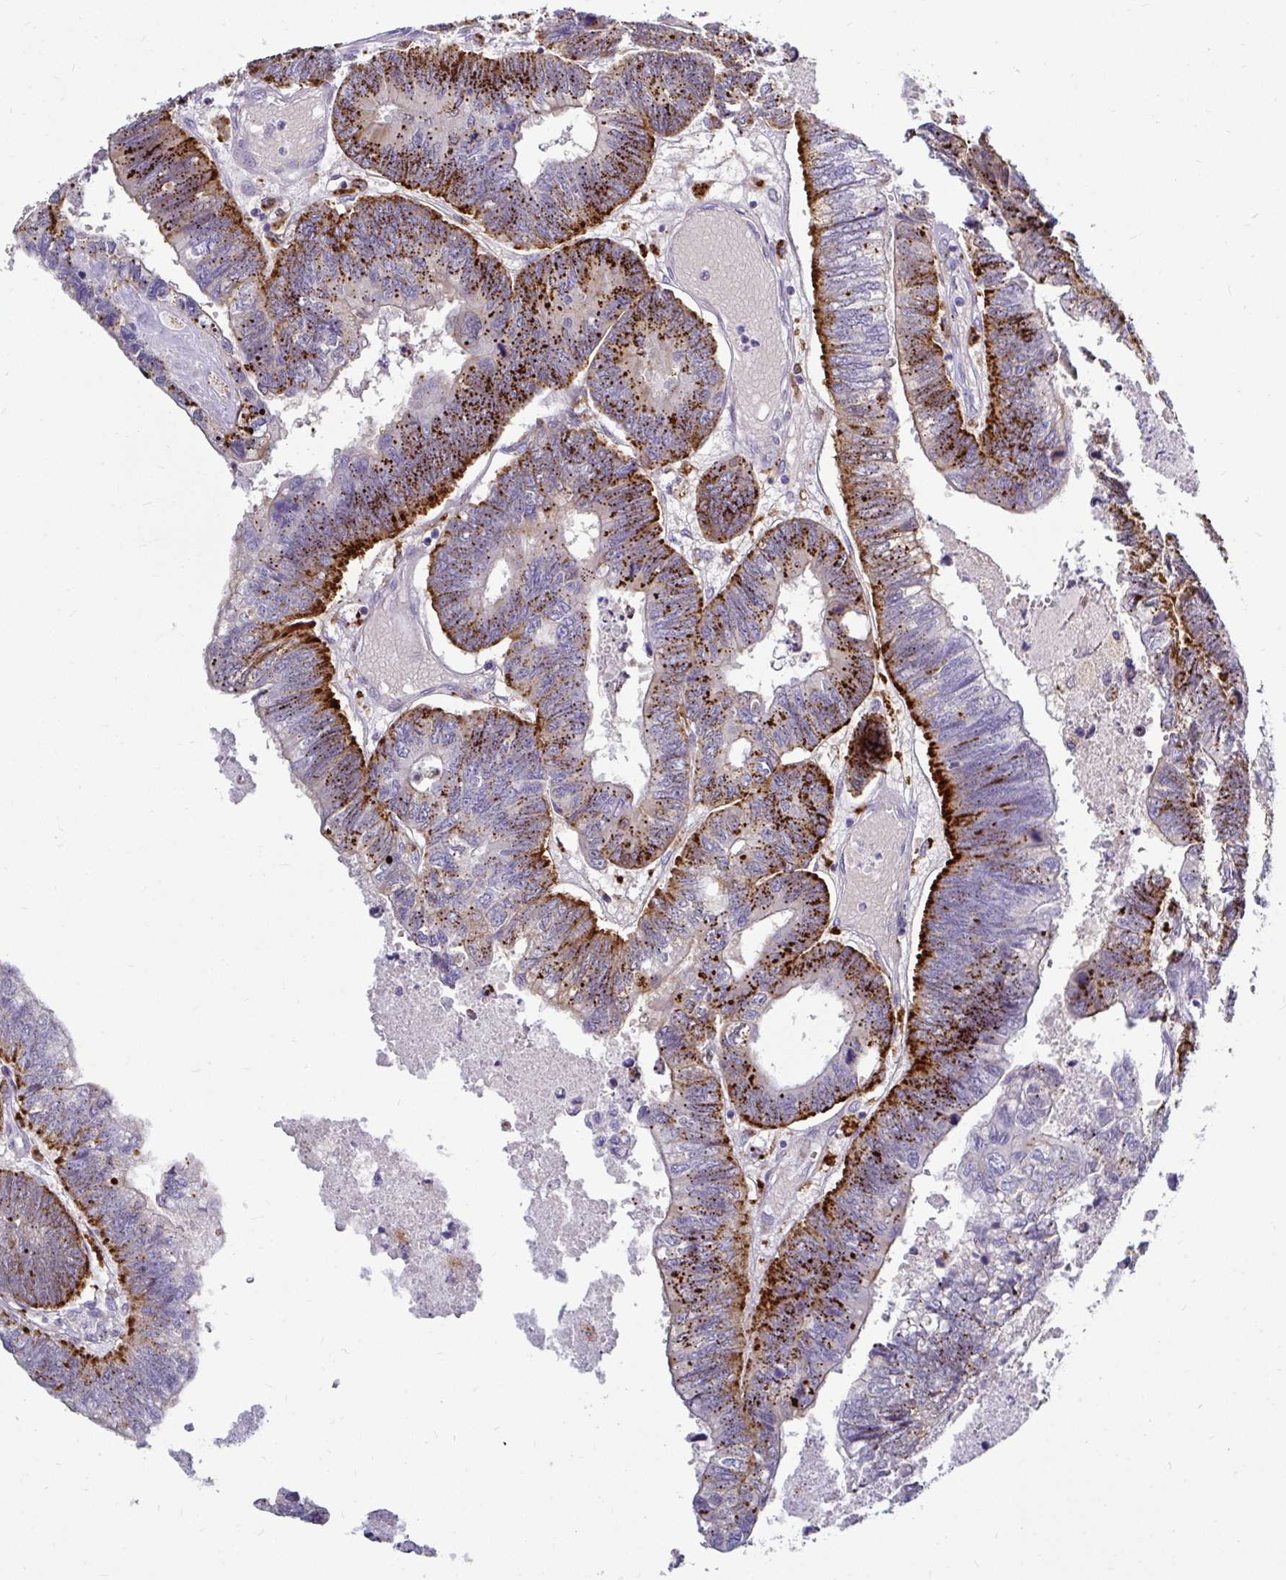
{"staining": {"intensity": "strong", "quantity": "25%-75%", "location": "cytoplasmic/membranous"}, "tissue": "colorectal cancer", "cell_type": "Tumor cells", "image_type": "cancer", "snomed": [{"axis": "morphology", "description": "Adenocarcinoma, NOS"}, {"axis": "topography", "description": "Colon"}], "caption": "This histopathology image shows immunohistochemistry (IHC) staining of human colorectal cancer (adenocarcinoma), with high strong cytoplasmic/membranous positivity in approximately 25%-75% of tumor cells.", "gene": "CTSZ", "patient": {"sex": "male", "age": 62}}